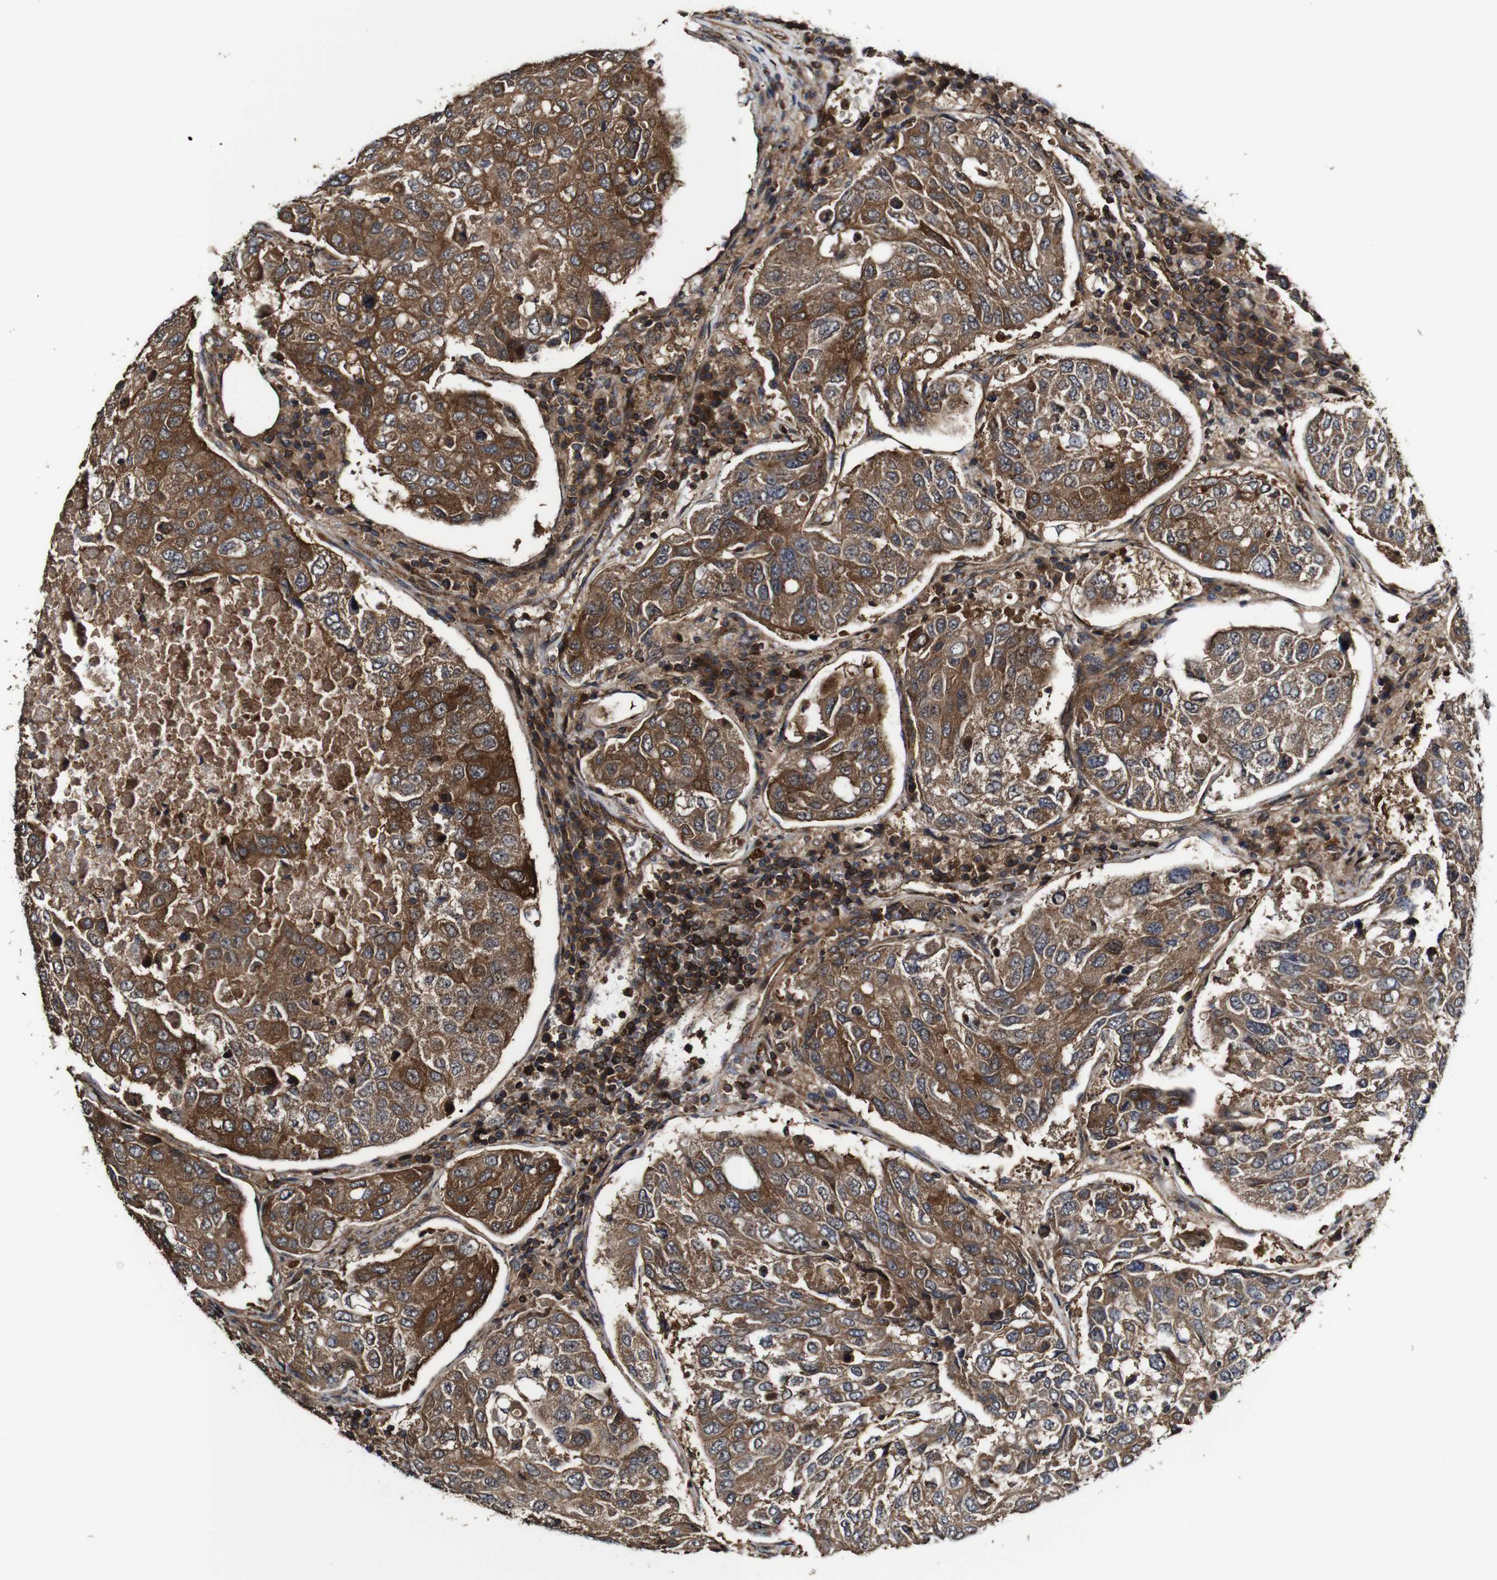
{"staining": {"intensity": "strong", "quantity": ">75%", "location": "cytoplasmic/membranous"}, "tissue": "urothelial cancer", "cell_type": "Tumor cells", "image_type": "cancer", "snomed": [{"axis": "morphology", "description": "Urothelial carcinoma, High grade"}, {"axis": "topography", "description": "Lymph node"}, {"axis": "topography", "description": "Urinary bladder"}], "caption": "Immunohistochemistry (IHC) staining of urothelial carcinoma (high-grade), which displays high levels of strong cytoplasmic/membranous expression in approximately >75% of tumor cells indicating strong cytoplasmic/membranous protein positivity. The staining was performed using DAB (3,3'-diaminobenzidine) (brown) for protein detection and nuclei were counterstained in hematoxylin (blue).", "gene": "TNIK", "patient": {"sex": "male", "age": 51}}